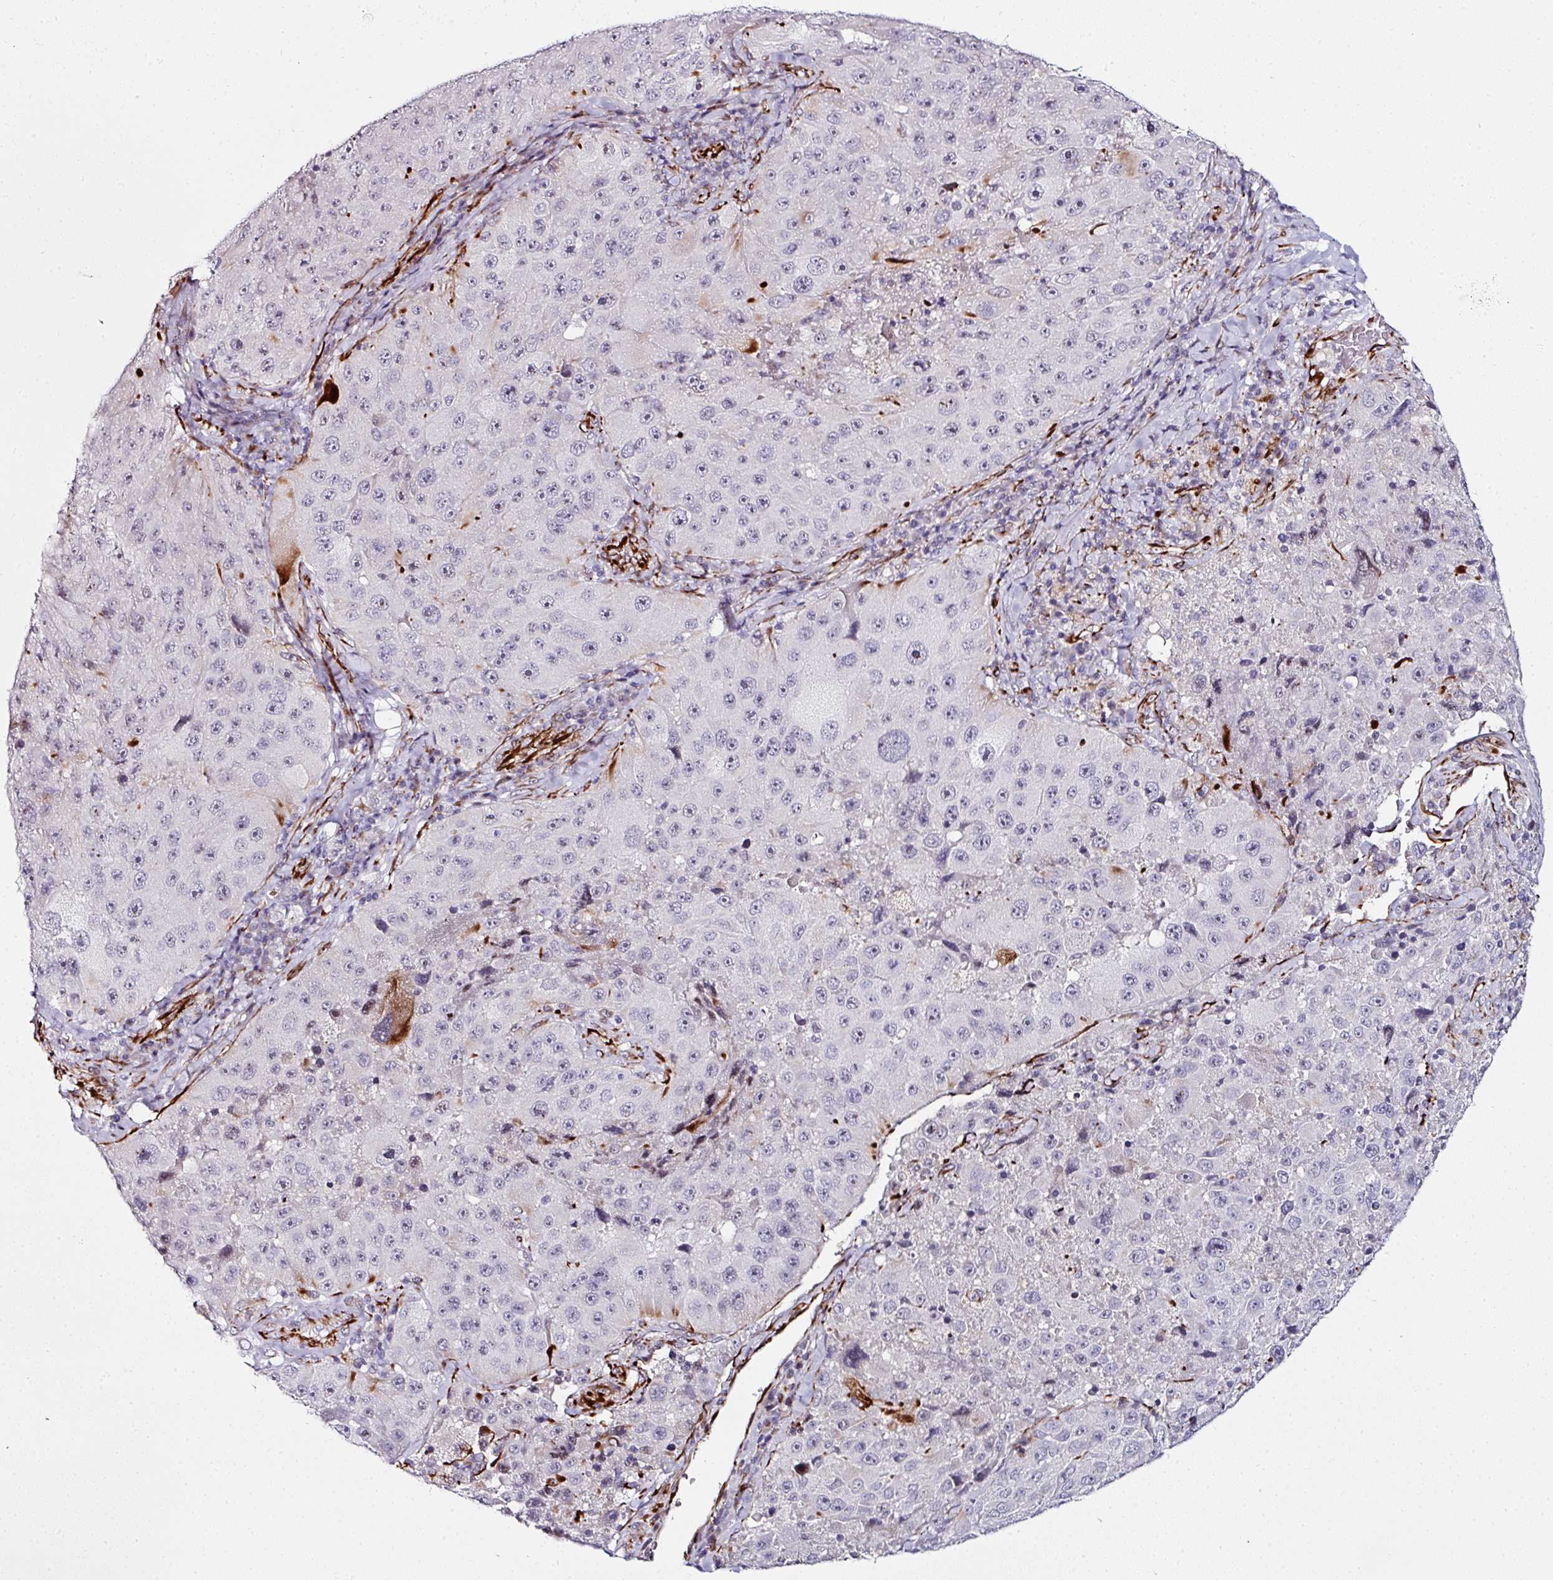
{"staining": {"intensity": "negative", "quantity": "none", "location": "none"}, "tissue": "melanoma", "cell_type": "Tumor cells", "image_type": "cancer", "snomed": [{"axis": "morphology", "description": "Malignant melanoma, Metastatic site"}, {"axis": "topography", "description": "Lymph node"}], "caption": "Malignant melanoma (metastatic site) was stained to show a protein in brown. There is no significant staining in tumor cells.", "gene": "TMPRSS9", "patient": {"sex": "male", "age": 62}}